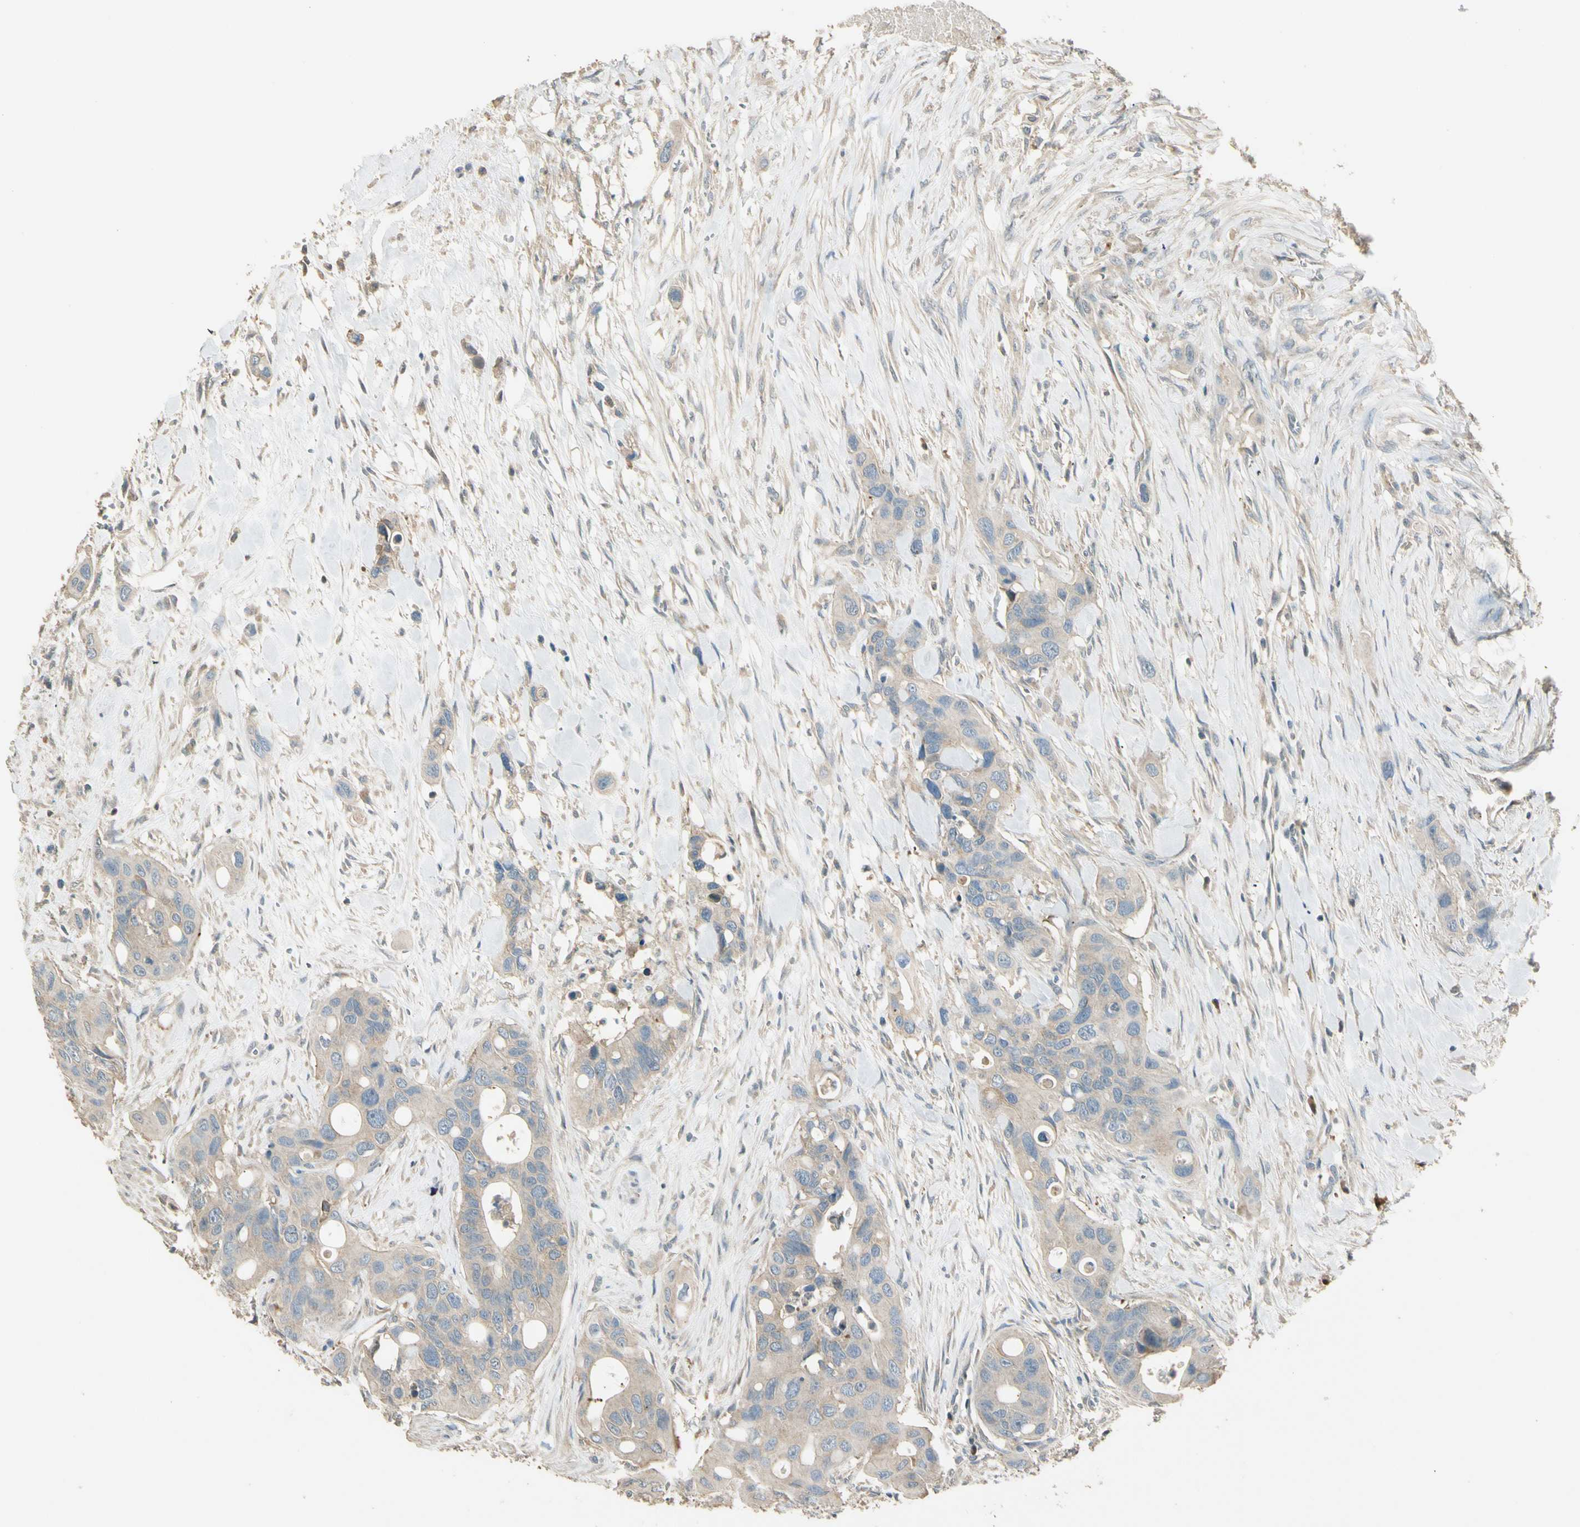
{"staining": {"intensity": "weak", "quantity": ">75%", "location": "cytoplasmic/membranous"}, "tissue": "colorectal cancer", "cell_type": "Tumor cells", "image_type": "cancer", "snomed": [{"axis": "morphology", "description": "Adenocarcinoma, NOS"}, {"axis": "topography", "description": "Colon"}], "caption": "A brown stain labels weak cytoplasmic/membranous staining of a protein in human colorectal adenocarcinoma tumor cells.", "gene": "PLXNA1", "patient": {"sex": "female", "age": 57}}